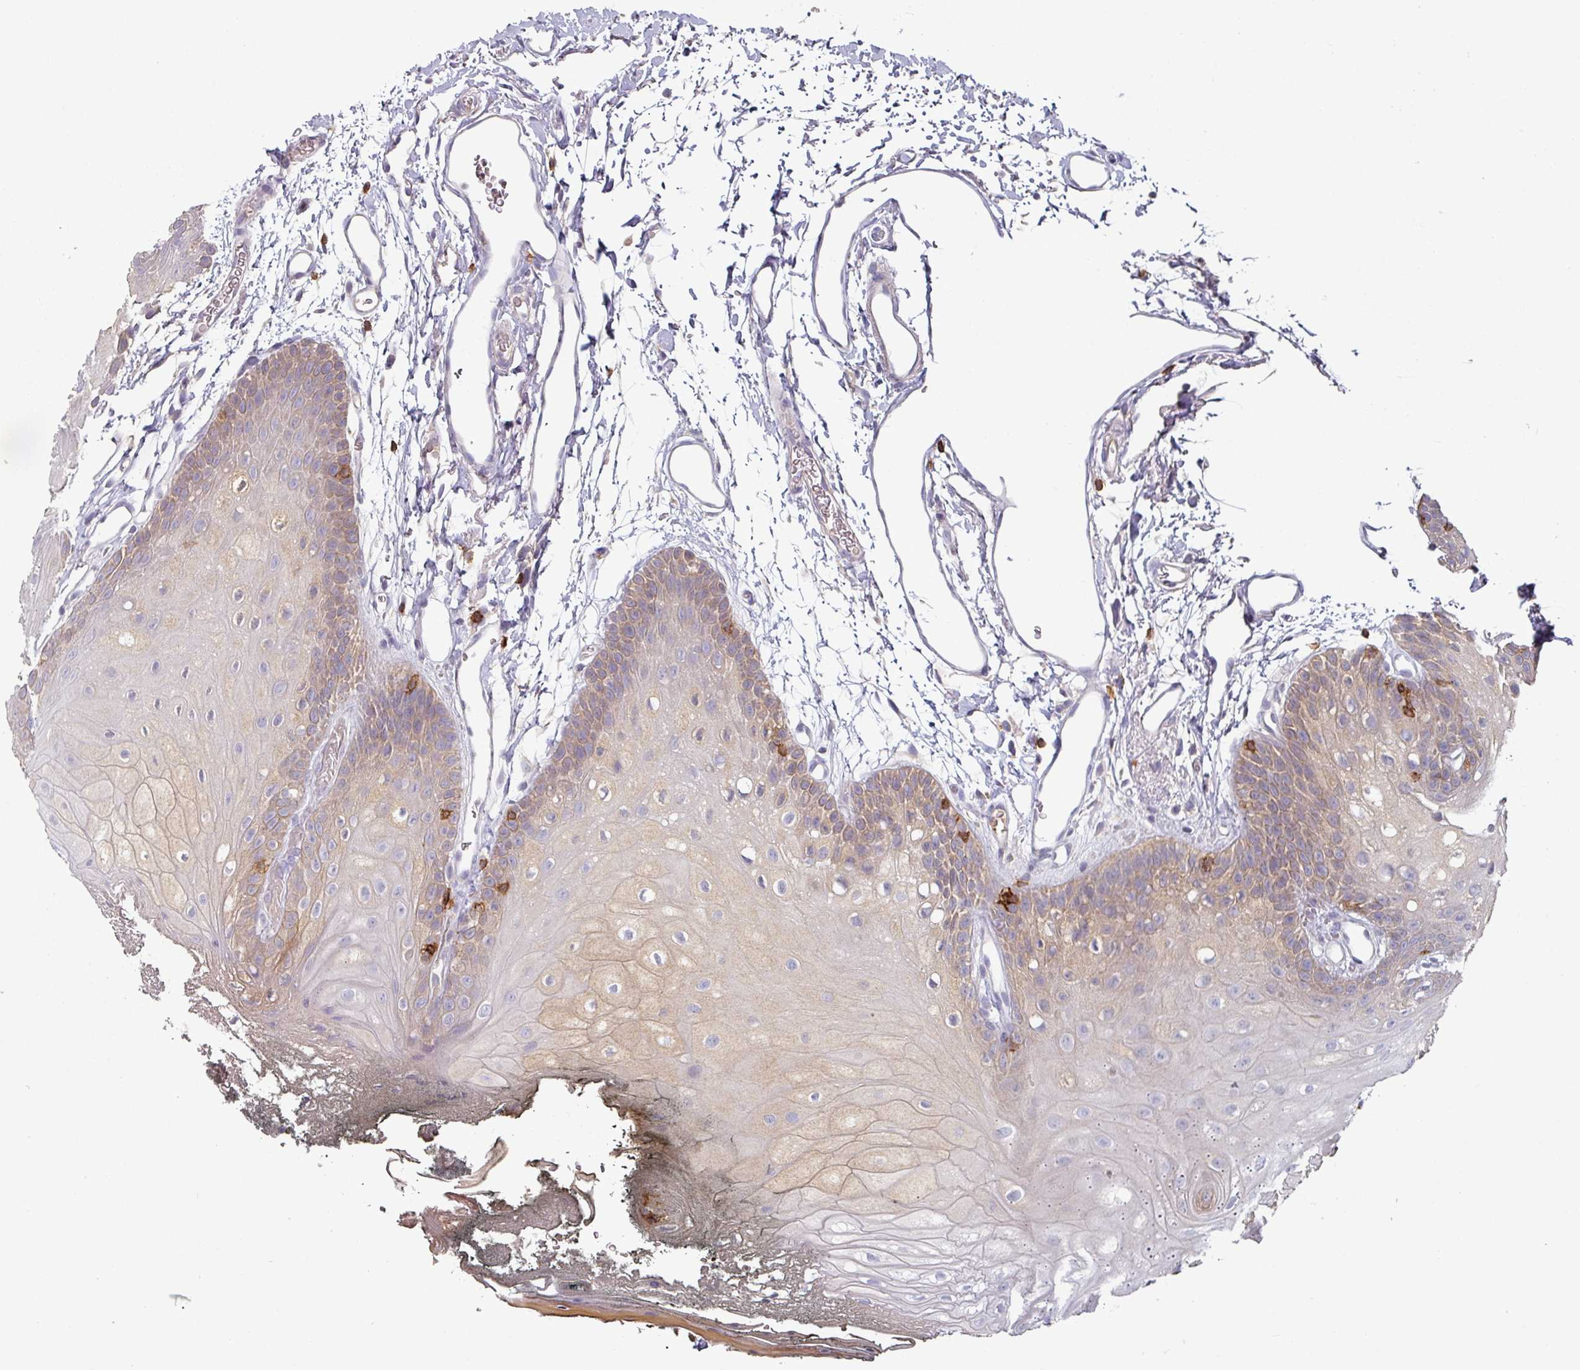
{"staining": {"intensity": "weak", "quantity": "25%-75%", "location": "cytoplasmic/membranous"}, "tissue": "oral mucosa", "cell_type": "Squamous epithelial cells", "image_type": "normal", "snomed": [{"axis": "morphology", "description": "Normal tissue, NOS"}, {"axis": "morphology", "description": "Squamous cell carcinoma, NOS"}, {"axis": "topography", "description": "Oral tissue"}, {"axis": "topography", "description": "Head-Neck"}], "caption": "This histopathology image exhibits unremarkable oral mucosa stained with immunohistochemistry to label a protein in brown. The cytoplasmic/membranous of squamous epithelial cells show weak positivity for the protein. Nuclei are counter-stained blue.", "gene": "CD3G", "patient": {"sex": "female", "age": 81}}